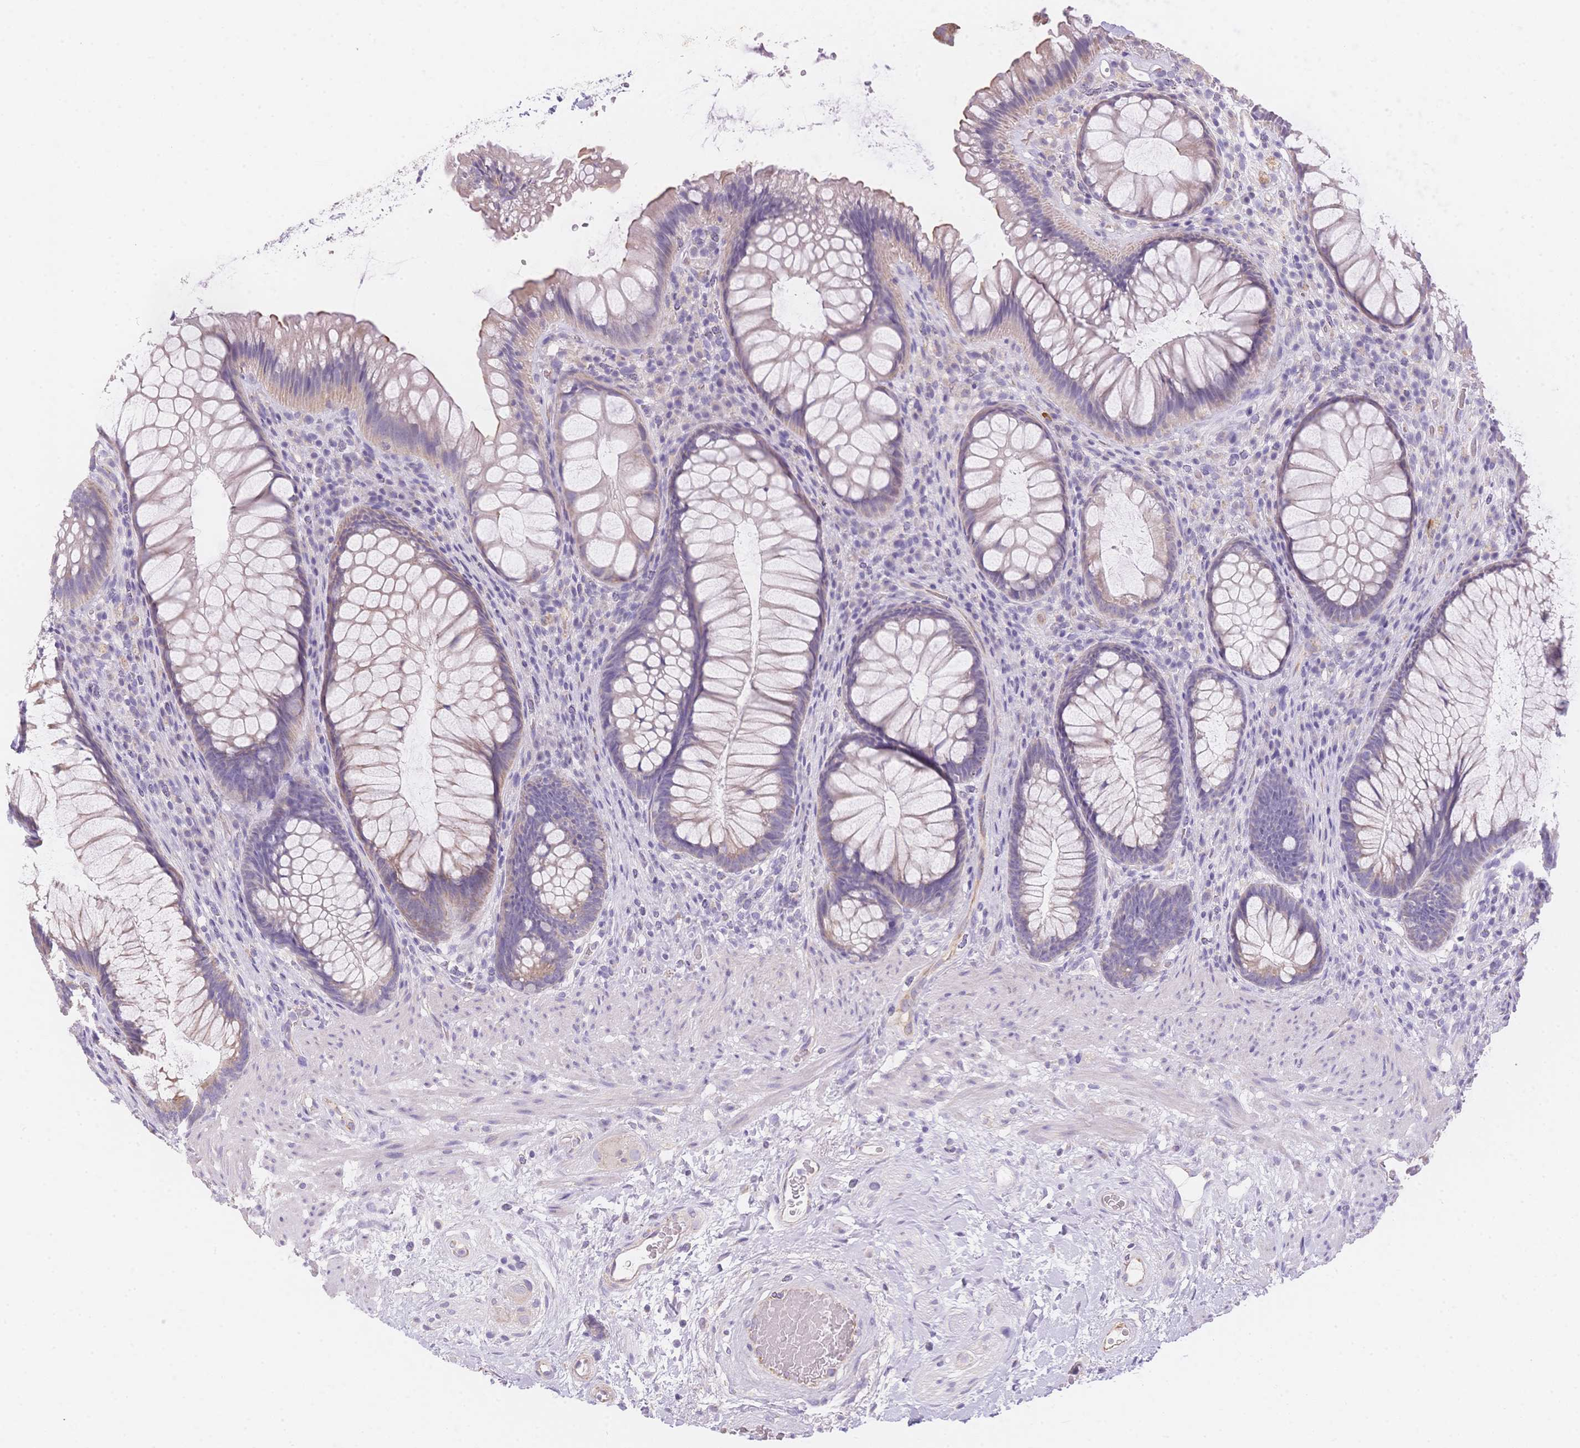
{"staining": {"intensity": "weak", "quantity": "<25%", "location": "cytoplasmic/membranous"}, "tissue": "rectum", "cell_type": "Glandular cells", "image_type": "normal", "snomed": [{"axis": "morphology", "description": "Normal tissue, NOS"}, {"axis": "topography", "description": "Smooth muscle"}, {"axis": "topography", "description": "Rectum"}], "caption": "High power microscopy histopathology image of an immunohistochemistry (IHC) micrograph of benign rectum, revealing no significant positivity in glandular cells. The staining is performed using DAB (3,3'-diaminobenzidine) brown chromogen with nuclei counter-stained in using hematoxylin.", "gene": "SMYD1", "patient": {"sex": "male", "age": 53}}